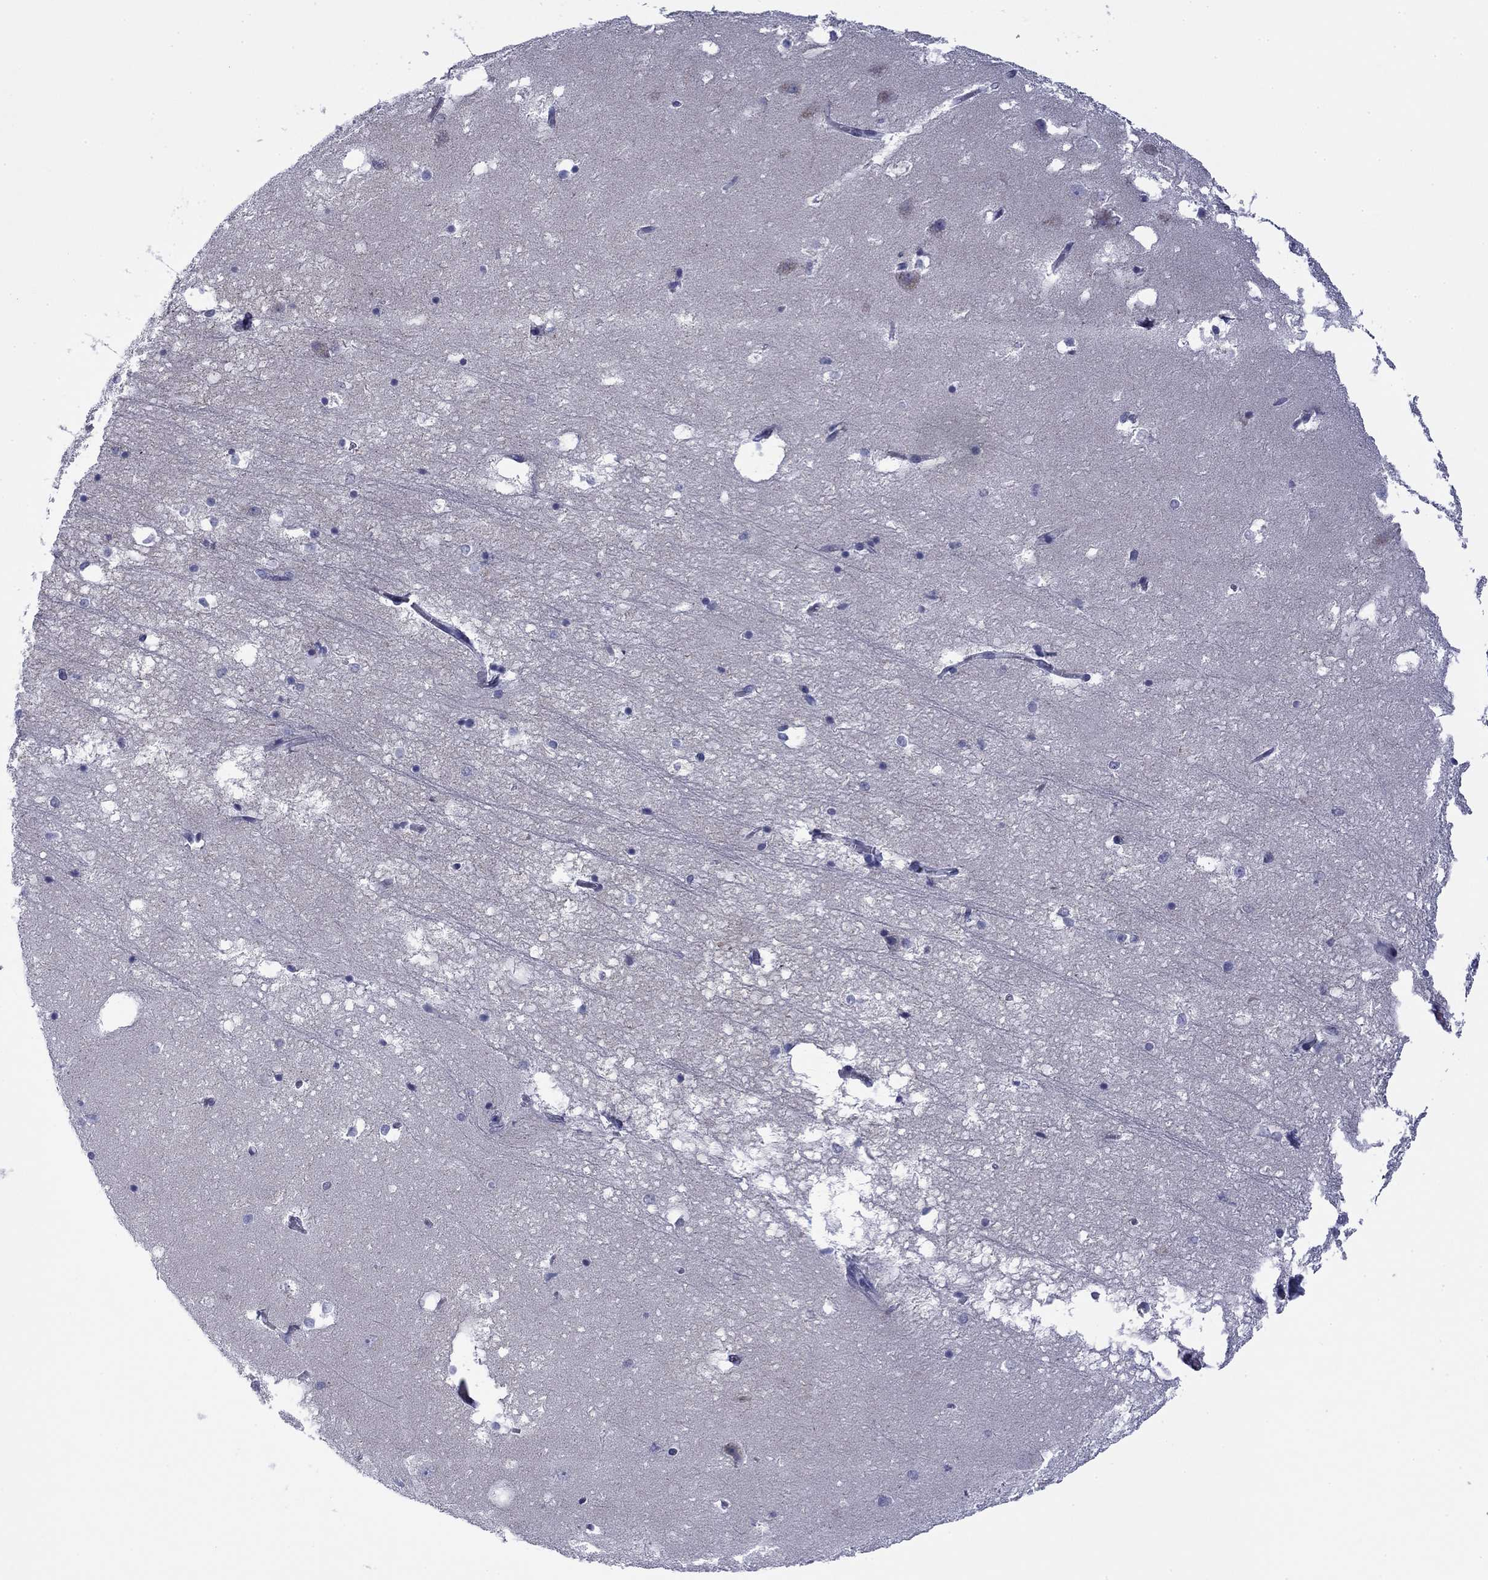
{"staining": {"intensity": "negative", "quantity": "none", "location": "none"}, "tissue": "hippocampus", "cell_type": "Glial cells", "image_type": "normal", "snomed": [{"axis": "morphology", "description": "Normal tissue, NOS"}, {"axis": "topography", "description": "Hippocampus"}], "caption": "The micrograph demonstrates no staining of glial cells in normal hippocampus.", "gene": "ZP2", "patient": {"sex": "male", "age": 58}}